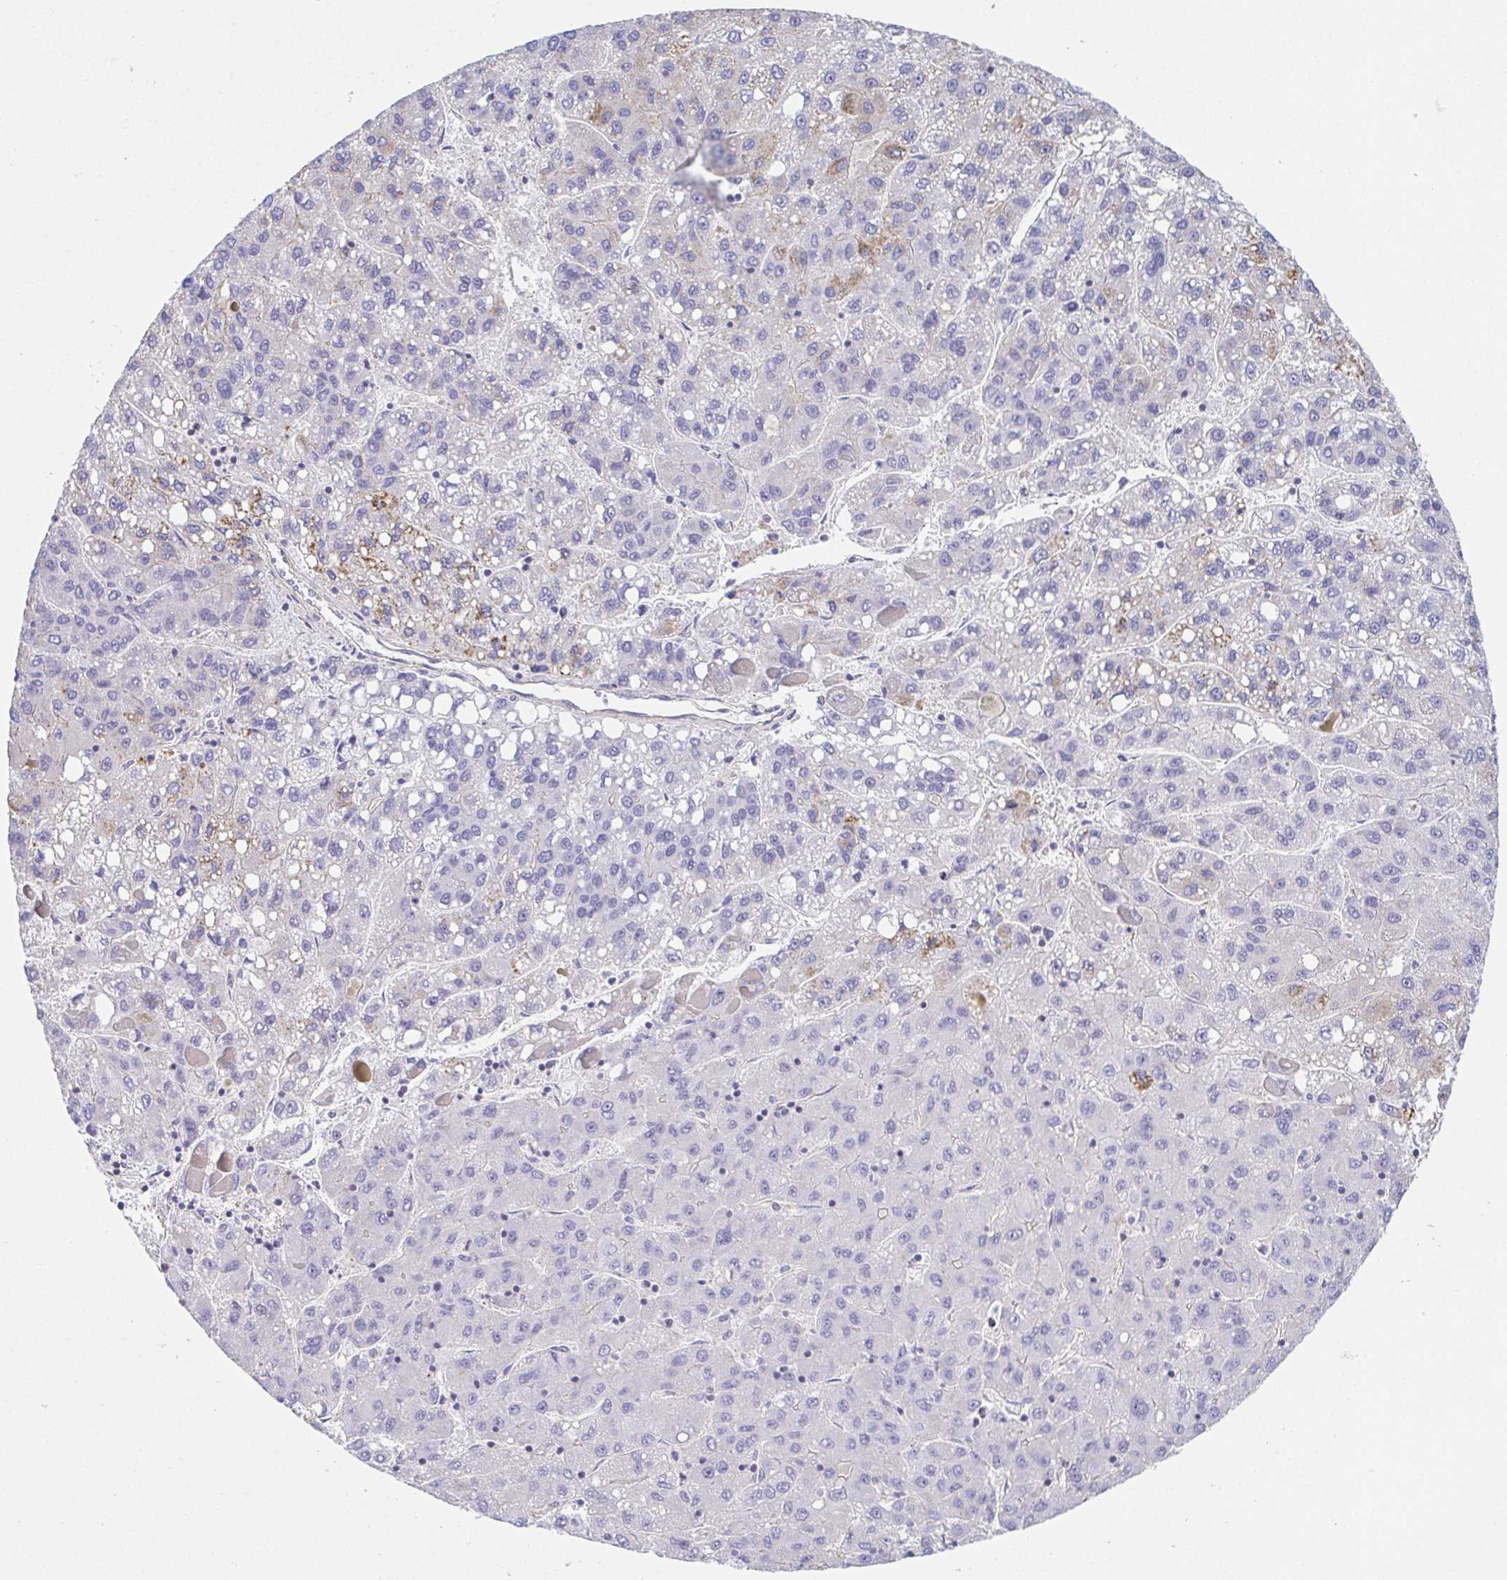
{"staining": {"intensity": "negative", "quantity": "none", "location": "none"}, "tissue": "liver cancer", "cell_type": "Tumor cells", "image_type": "cancer", "snomed": [{"axis": "morphology", "description": "Carcinoma, Hepatocellular, NOS"}, {"axis": "topography", "description": "Liver"}], "caption": "Tumor cells are negative for brown protein staining in liver hepatocellular carcinoma.", "gene": "MYL6", "patient": {"sex": "female", "age": 82}}